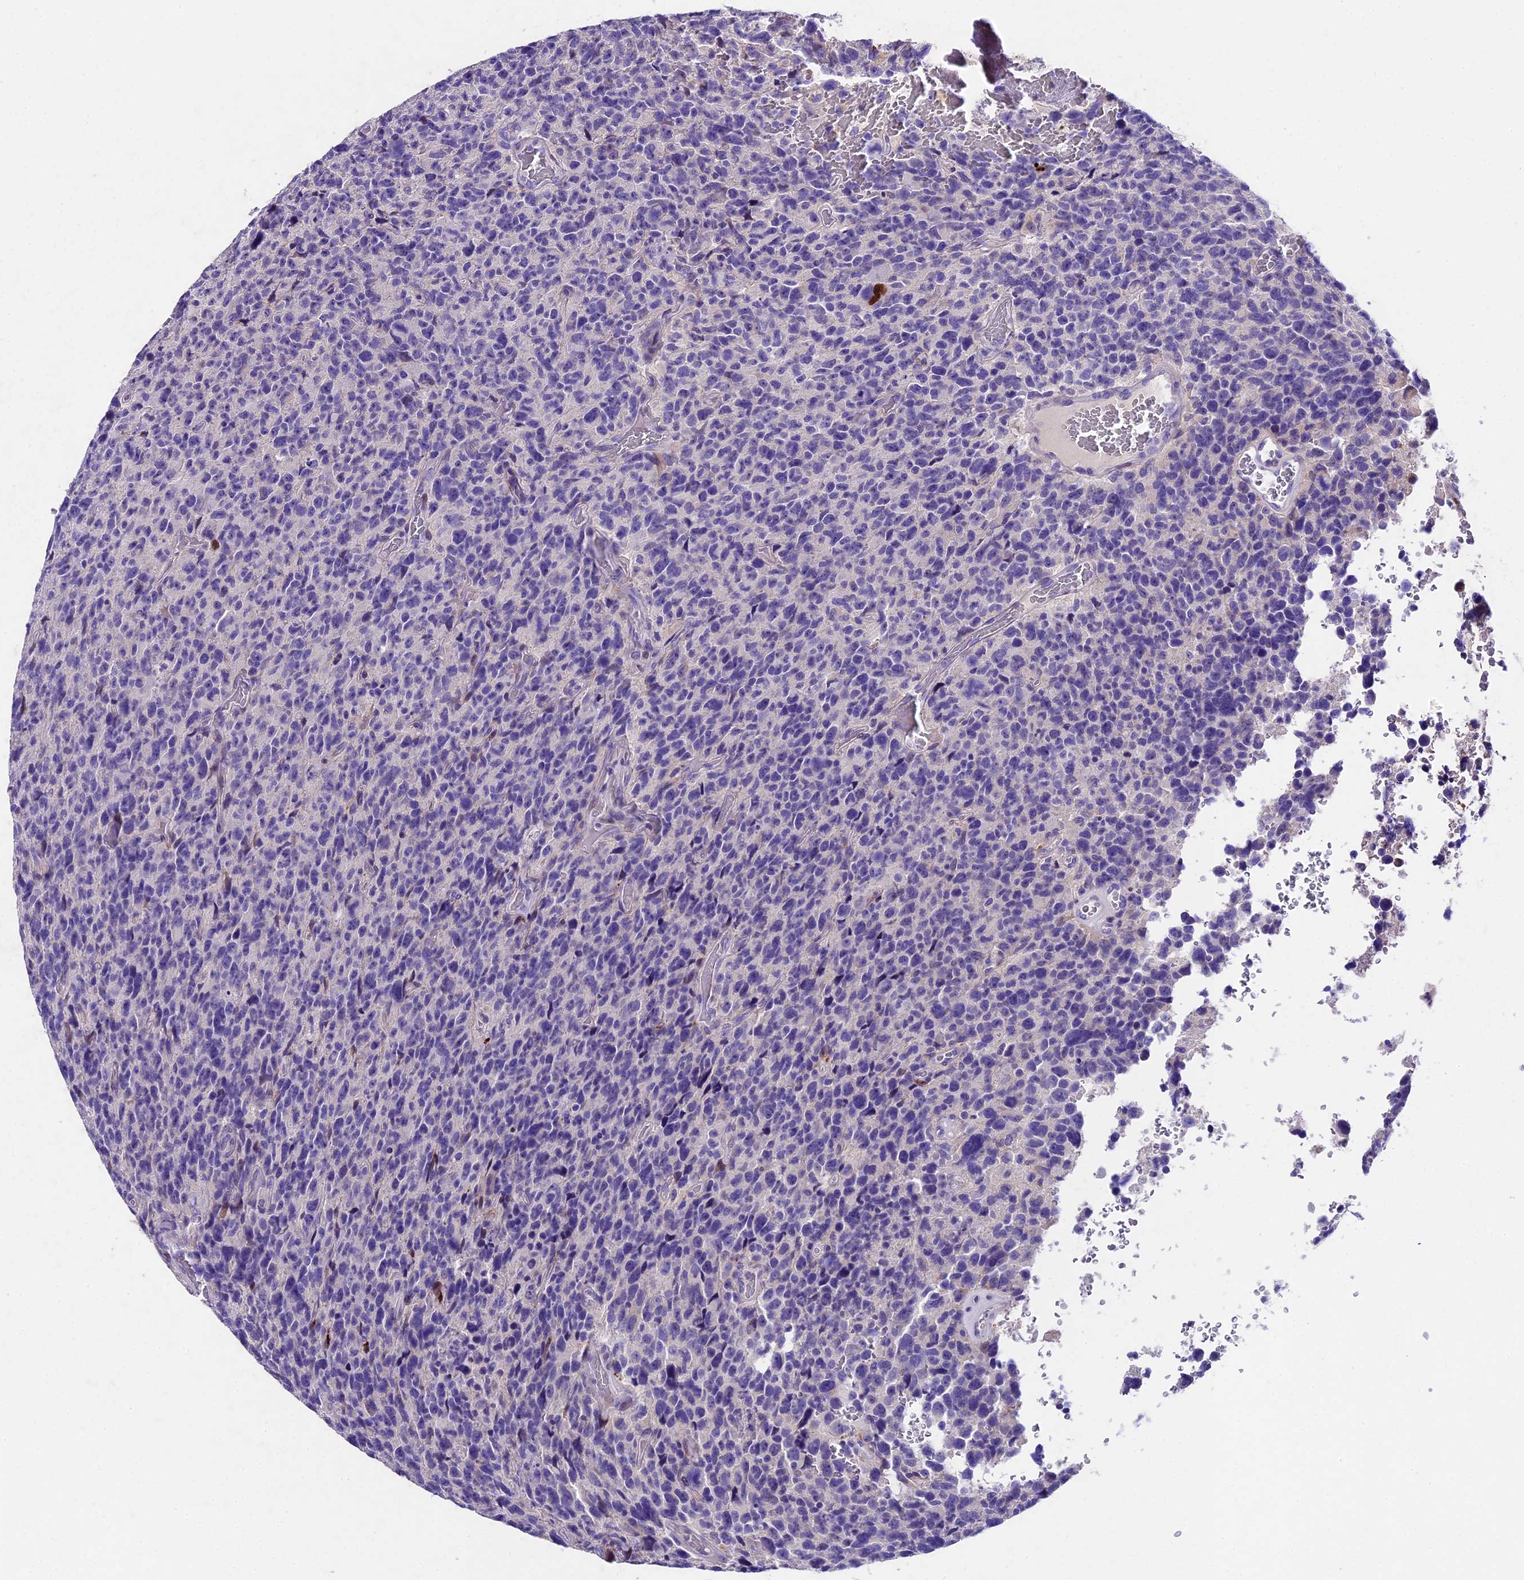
{"staining": {"intensity": "negative", "quantity": "none", "location": "none"}, "tissue": "glioma", "cell_type": "Tumor cells", "image_type": "cancer", "snomed": [{"axis": "morphology", "description": "Glioma, malignant, High grade"}, {"axis": "topography", "description": "Brain"}], "caption": "There is no significant positivity in tumor cells of malignant glioma (high-grade).", "gene": "IFT140", "patient": {"sex": "male", "age": 69}}